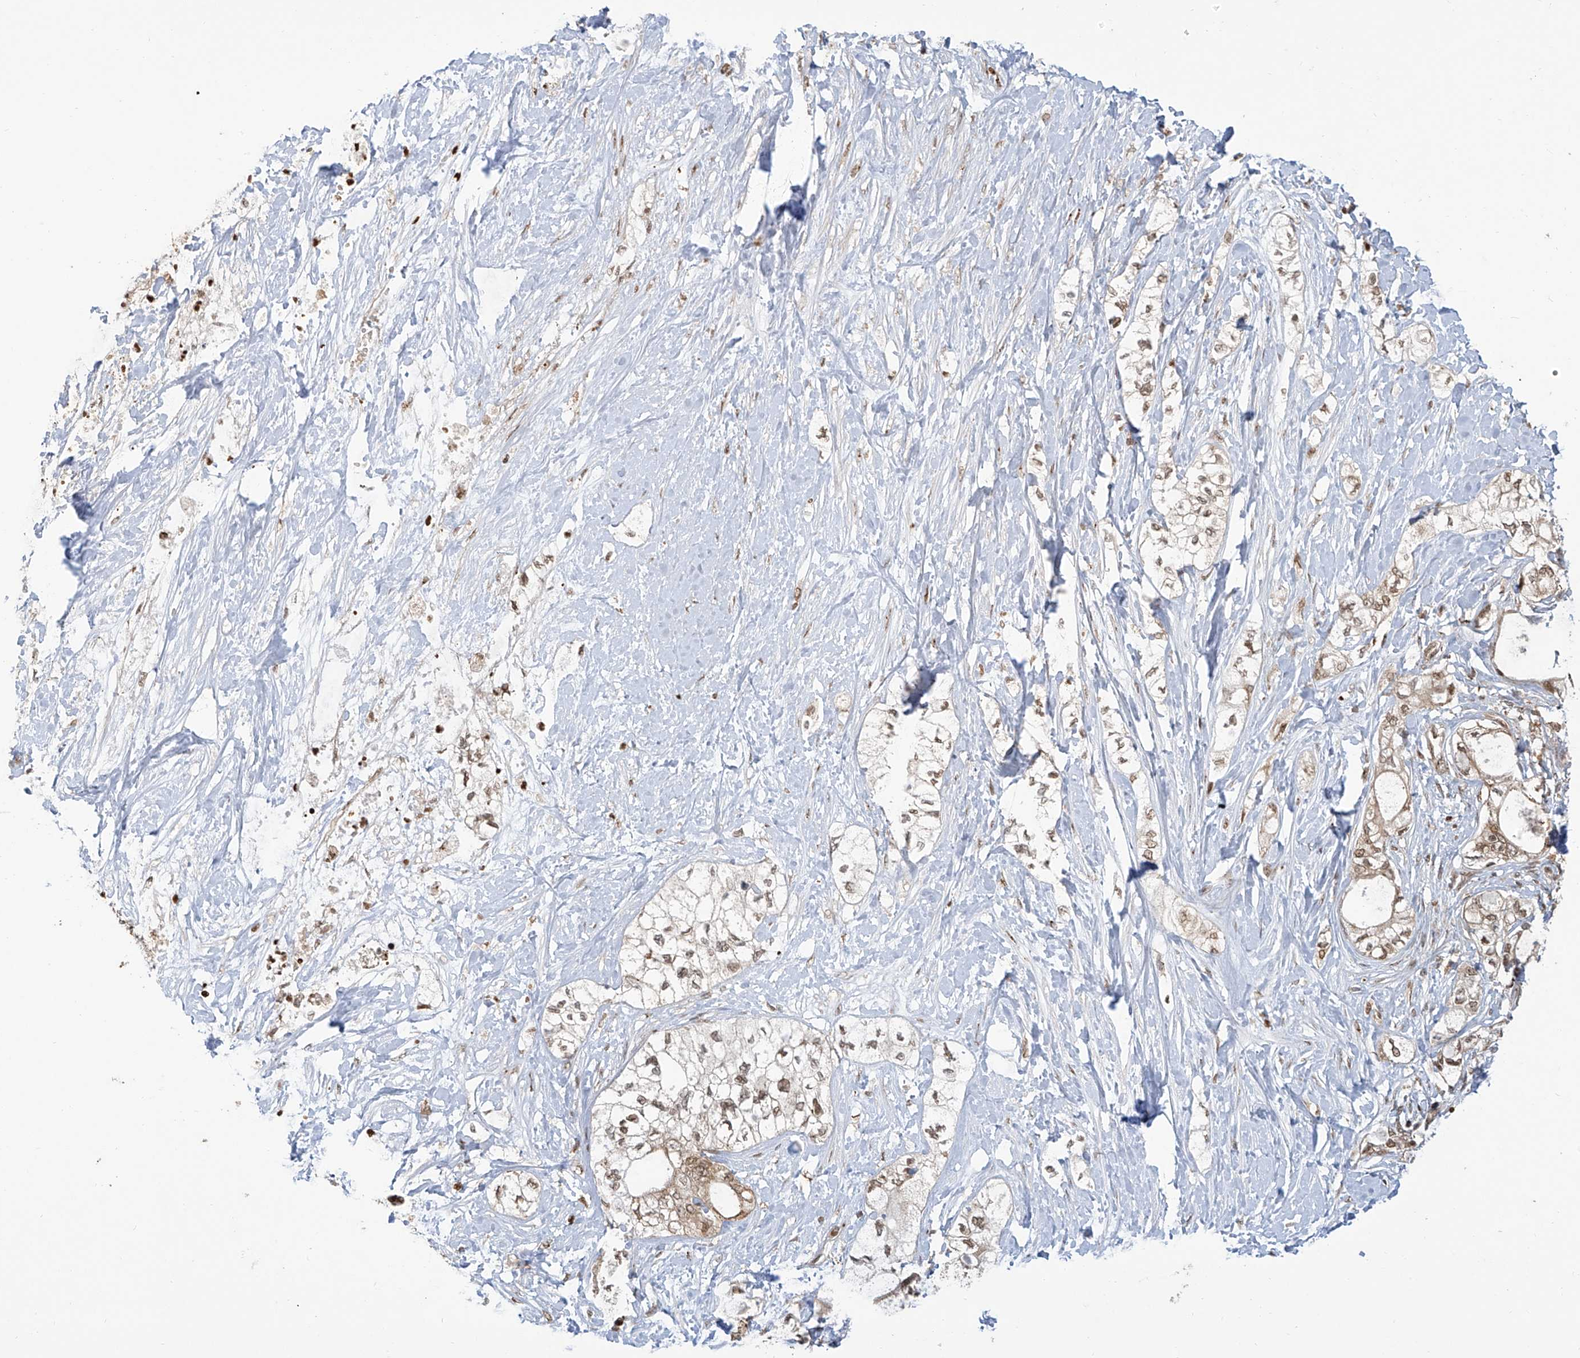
{"staining": {"intensity": "moderate", "quantity": ">75%", "location": "cytoplasmic/membranous,nuclear"}, "tissue": "pancreatic cancer", "cell_type": "Tumor cells", "image_type": "cancer", "snomed": [{"axis": "morphology", "description": "Adenocarcinoma, NOS"}, {"axis": "topography", "description": "Pancreas"}], "caption": "Human pancreatic adenocarcinoma stained with a protein marker exhibits moderate staining in tumor cells.", "gene": "VMP1", "patient": {"sex": "male", "age": 70}}